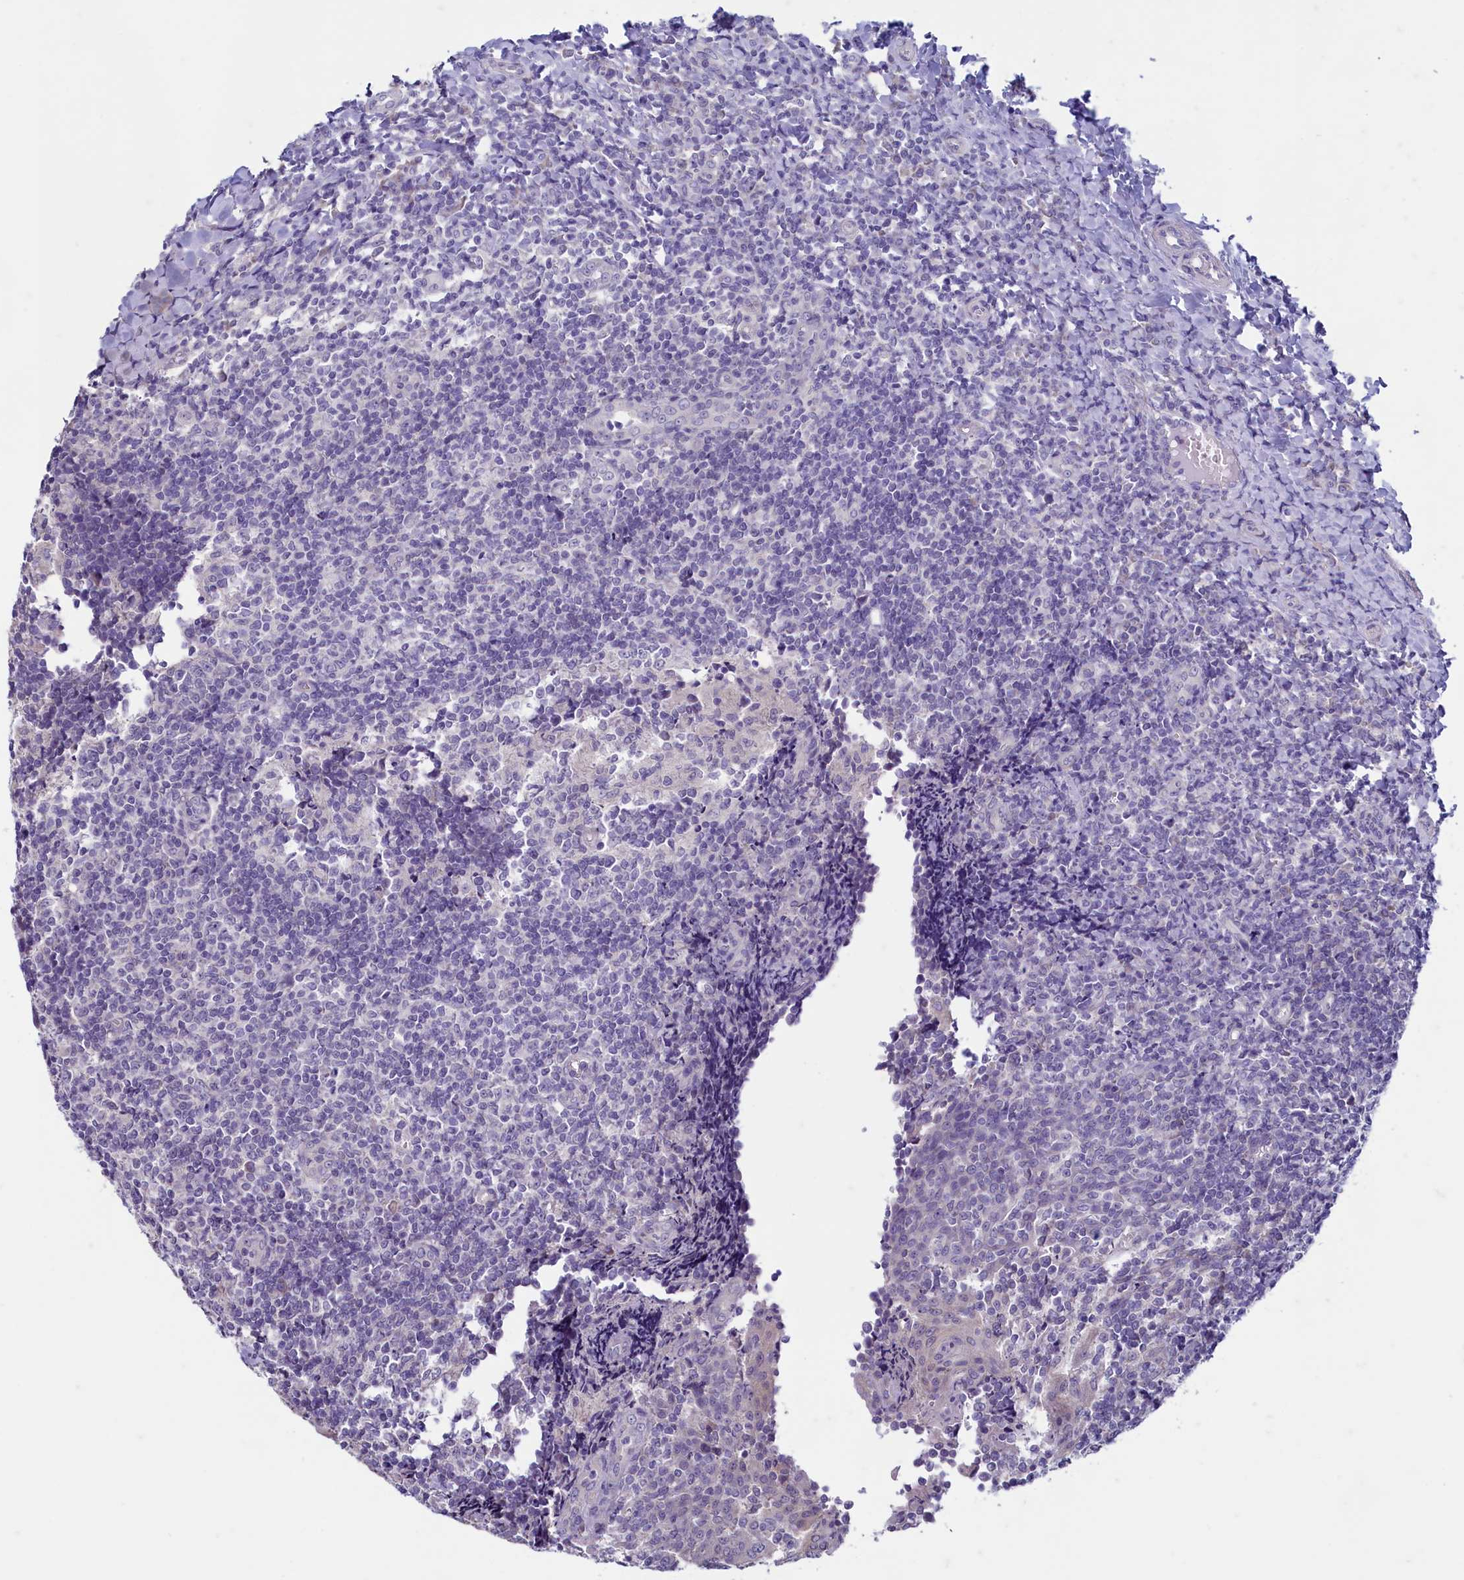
{"staining": {"intensity": "negative", "quantity": "none", "location": "none"}, "tissue": "tonsil", "cell_type": "Germinal center cells", "image_type": "normal", "snomed": [{"axis": "morphology", "description": "Normal tissue, NOS"}, {"axis": "topography", "description": "Tonsil"}], "caption": "This micrograph is of benign tonsil stained with IHC to label a protein in brown with the nuclei are counter-stained blue. There is no staining in germinal center cells.", "gene": "MAP1LC3A", "patient": {"sex": "female", "age": 19}}